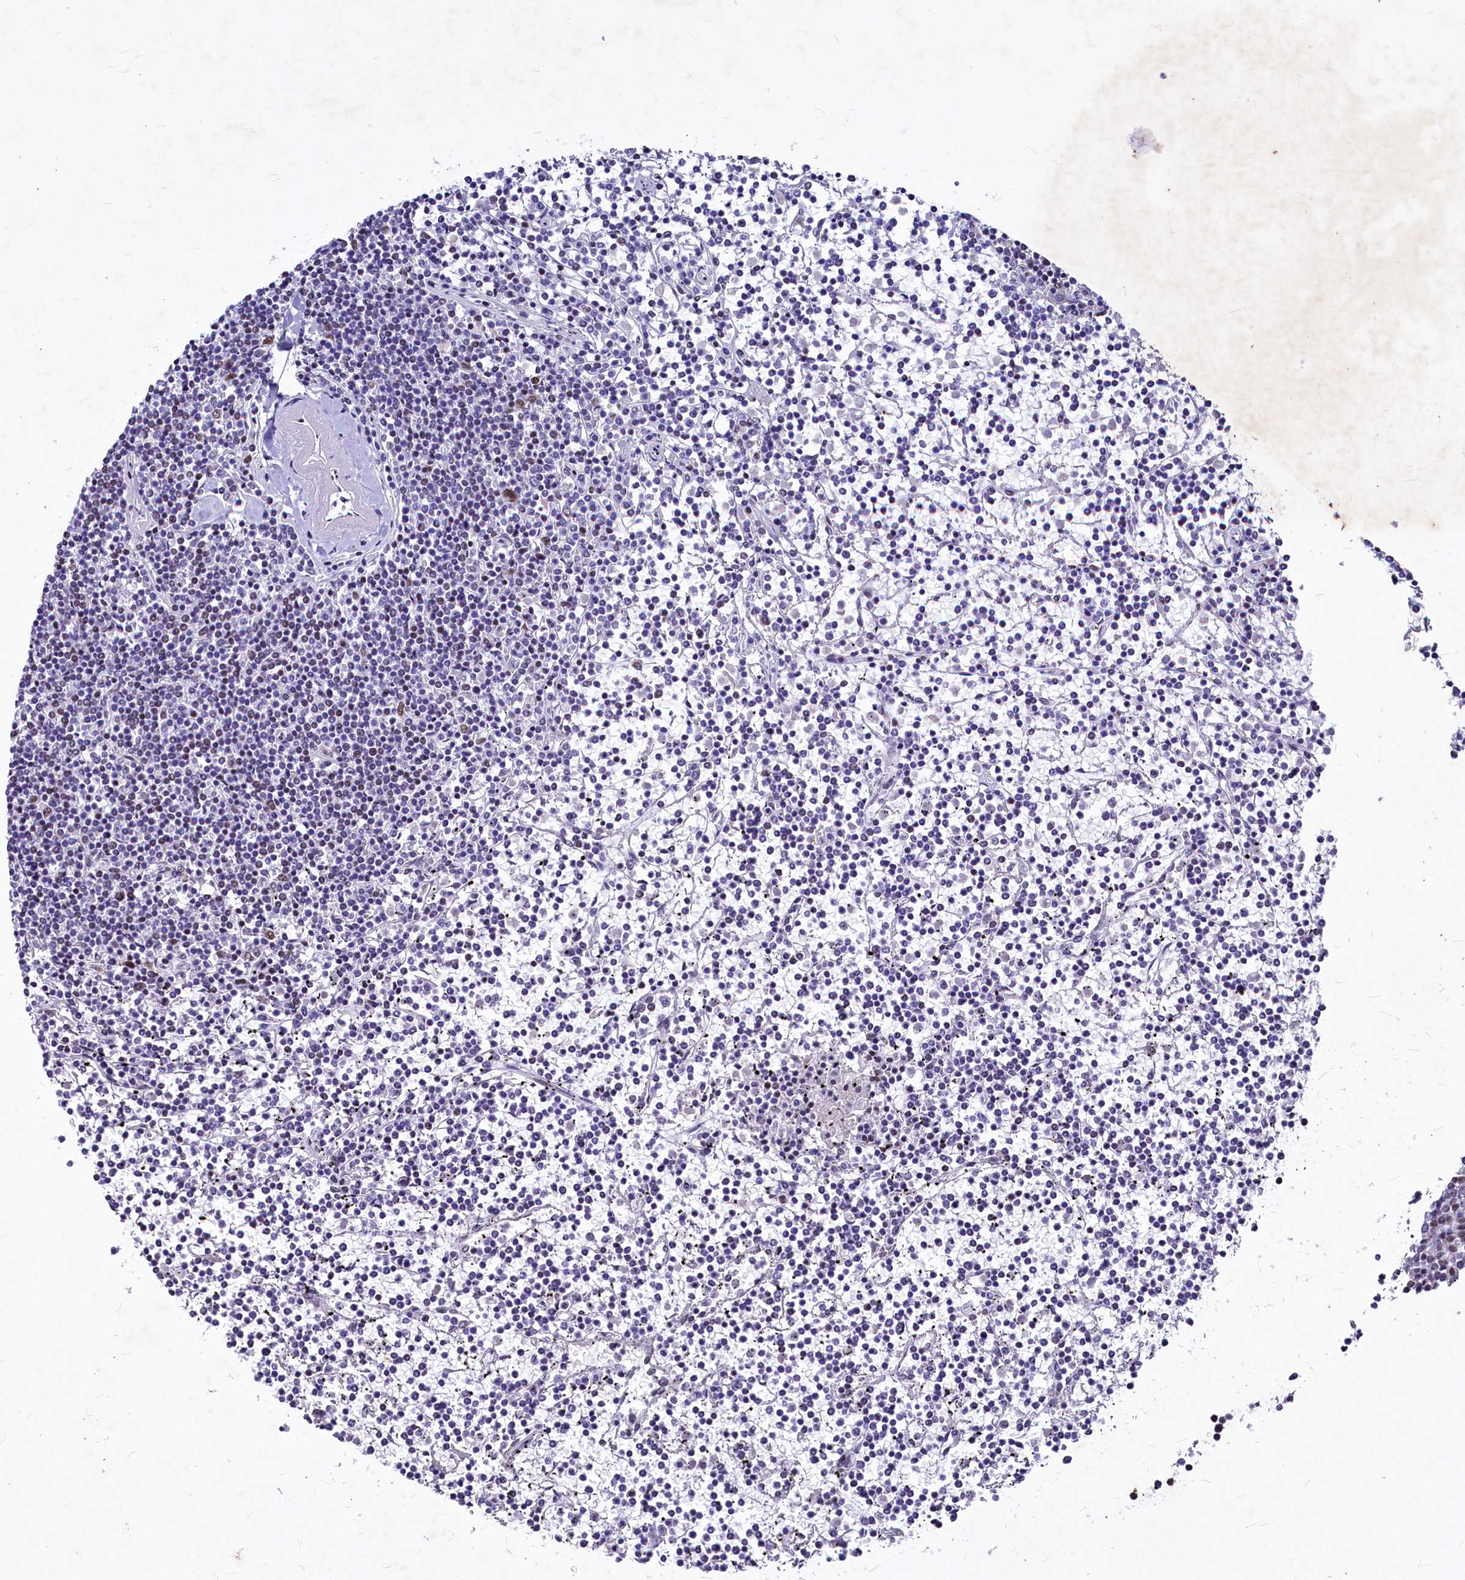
{"staining": {"intensity": "negative", "quantity": "none", "location": "none"}, "tissue": "lymphoma", "cell_type": "Tumor cells", "image_type": "cancer", "snomed": [{"axis": "morphology", "description": "Malignant lymphoma, non-Hodgkin's type, Low grade"}, {"axis": "topography", "description": "Spleen"}], "caption": "Immunohistochemical staining of human malignant lymphoma, non-Hodgkin's type (low-grade) displays no significant staining in tumor cells.", "gene": "PARPBP", "patient": {"sex": "female", "age": 19}}